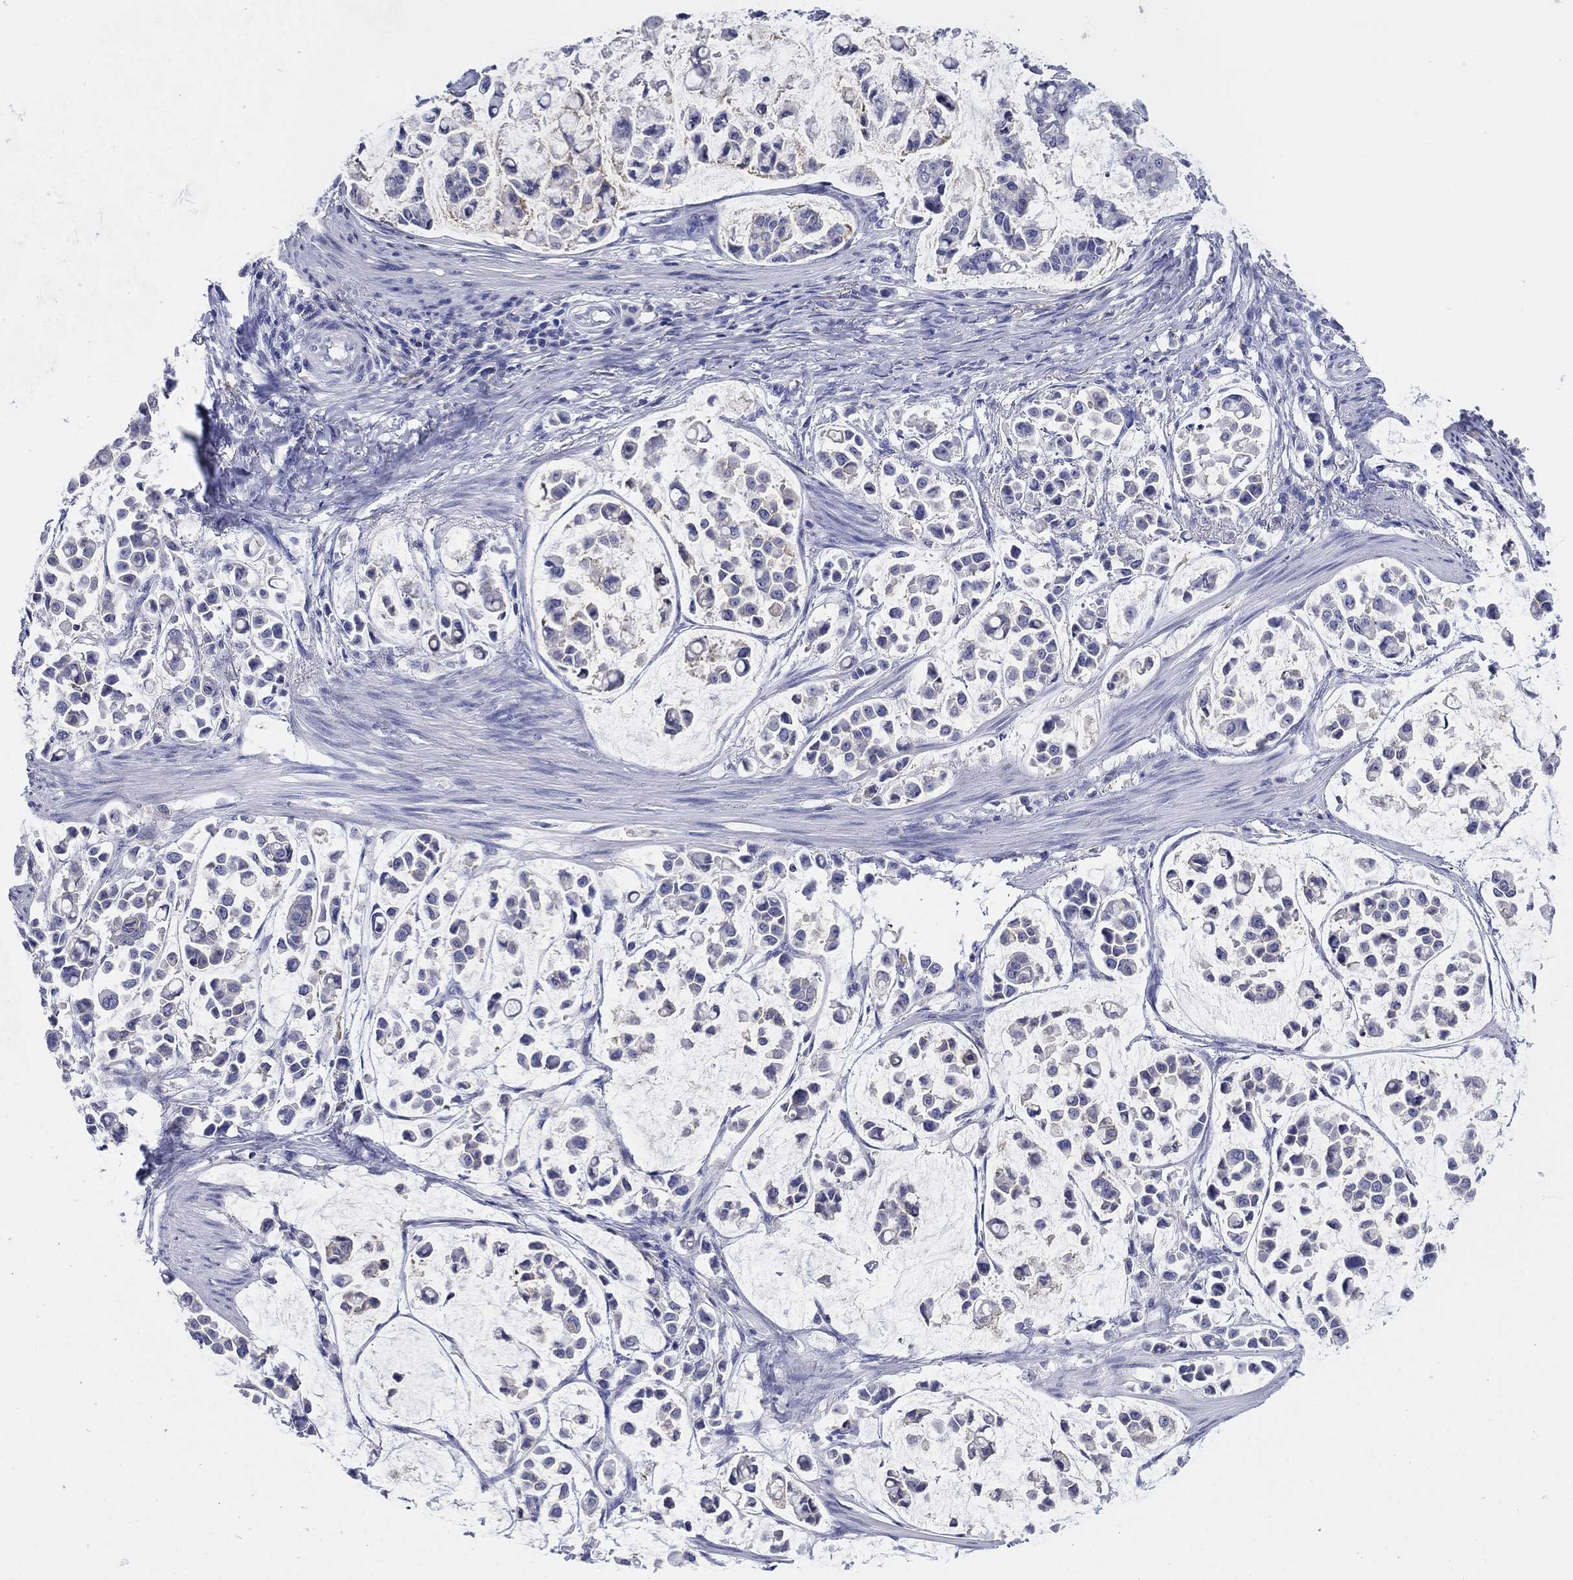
{"staining": {"intensity": "negative", "quantity": "none", "location": "none"}, "tissue": "stomach cancer", "cell_type": "Tumor cells", "image_type": "cancer", "snomed": [{"axis": "morphology", "description": "Adenocarcinoma, NOS"}, {"axis": "topography", "description": "Stomach"}], "caption": "Stomach cancer (adenocarcinoma) stained for a protein using IHC demonstrates no expression tumor cells.", "gene": "ATP1B1", "patient": {"sex": "male", "age": 82}}